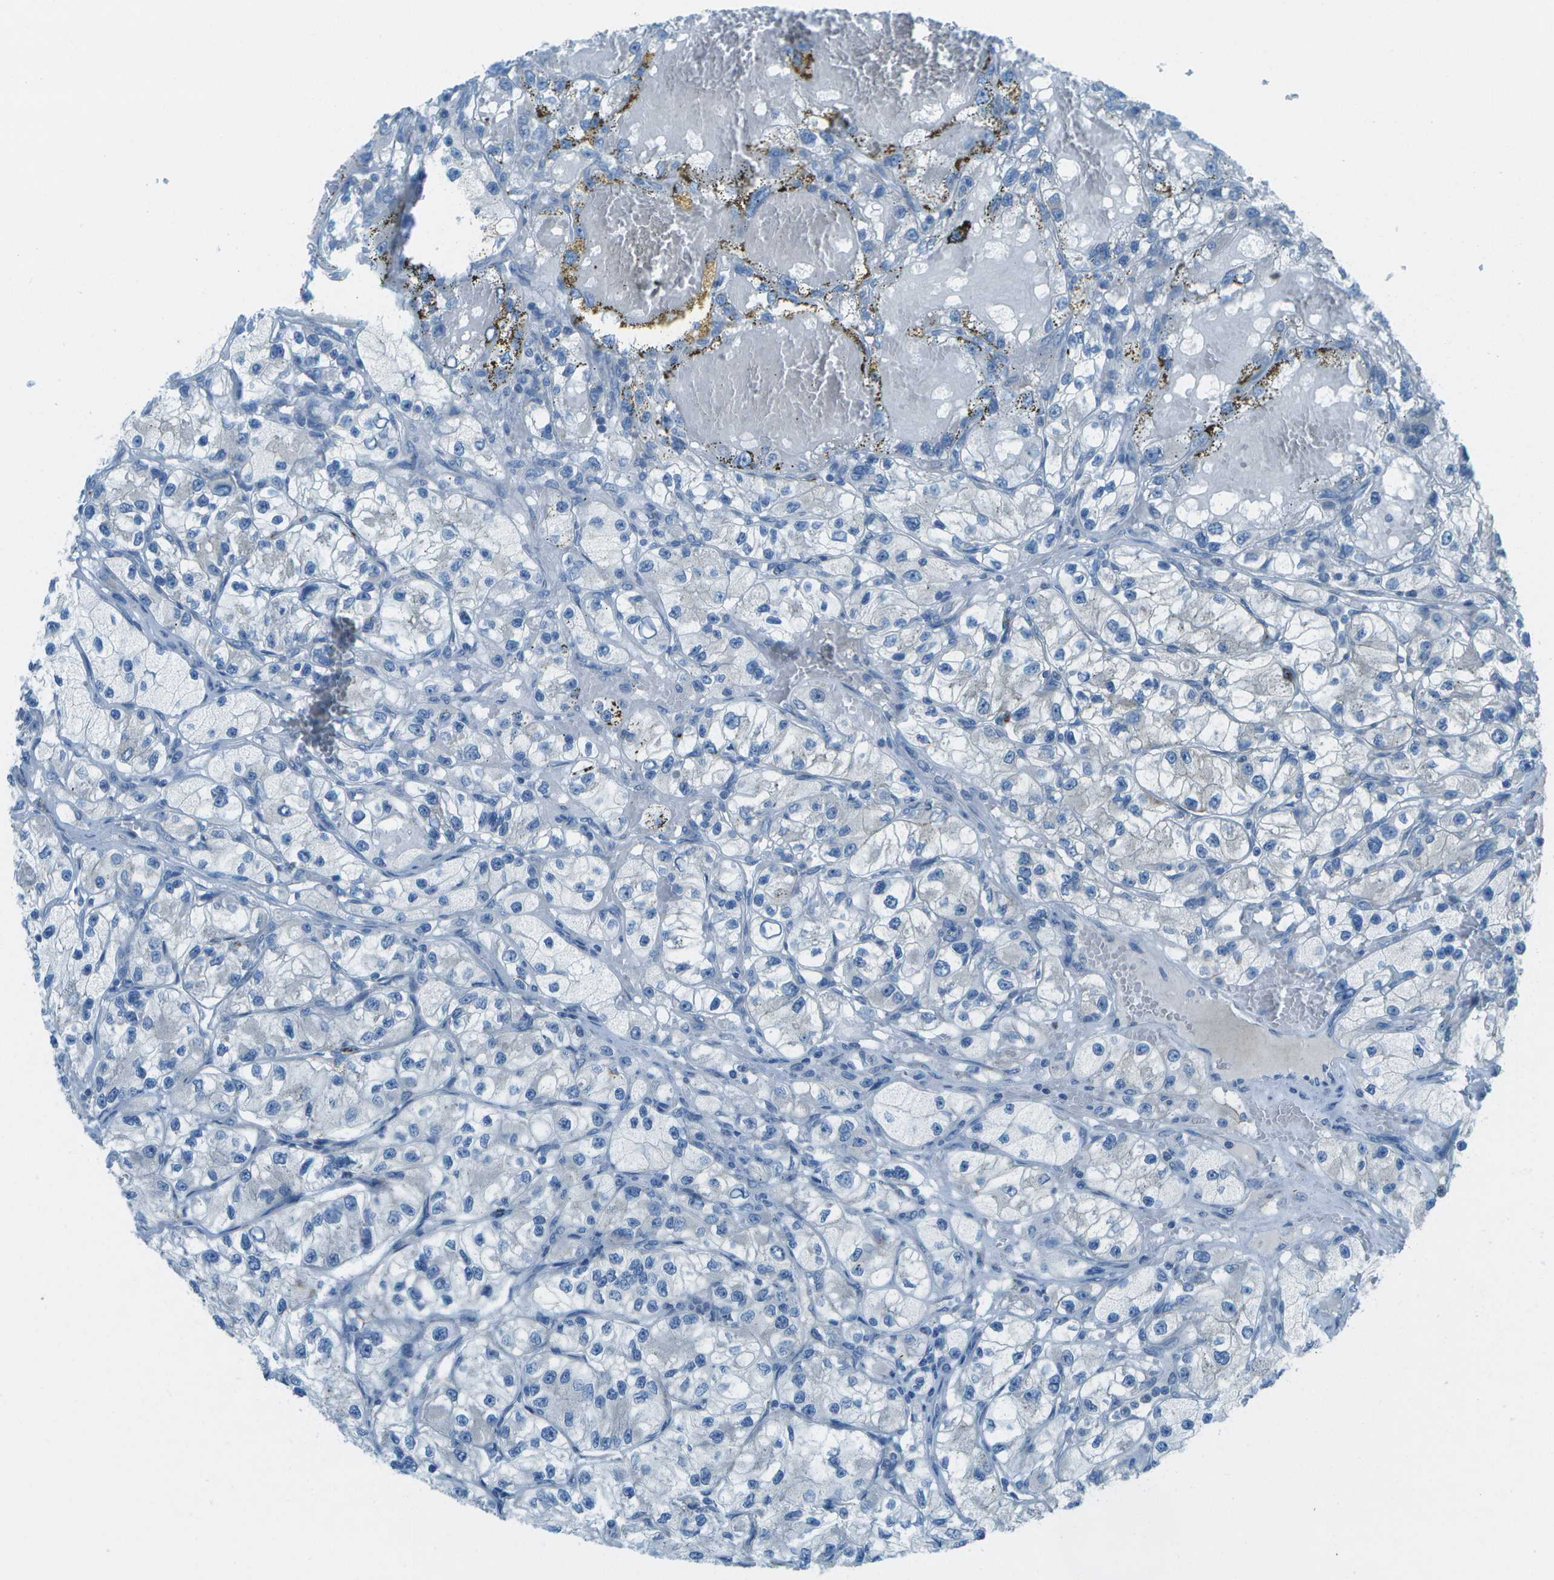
{"staining": {"intensity": "negative", "quantity": "none", "location": "none"}, "tissue": "renal cancer", "cell_type": "Tumor cells", "image_type": "cancer", "snomed": [{"axis": "morphology", "description": "Adenocarcinoma, NOS"}, {"axis": "topography", "description": "Kidney"}], "caption": "The image displays no staining of tumor cells in adenocarcinoma (renal).", "gene": "KCTD3", "patient": {"sex": "female", "age": 57}}